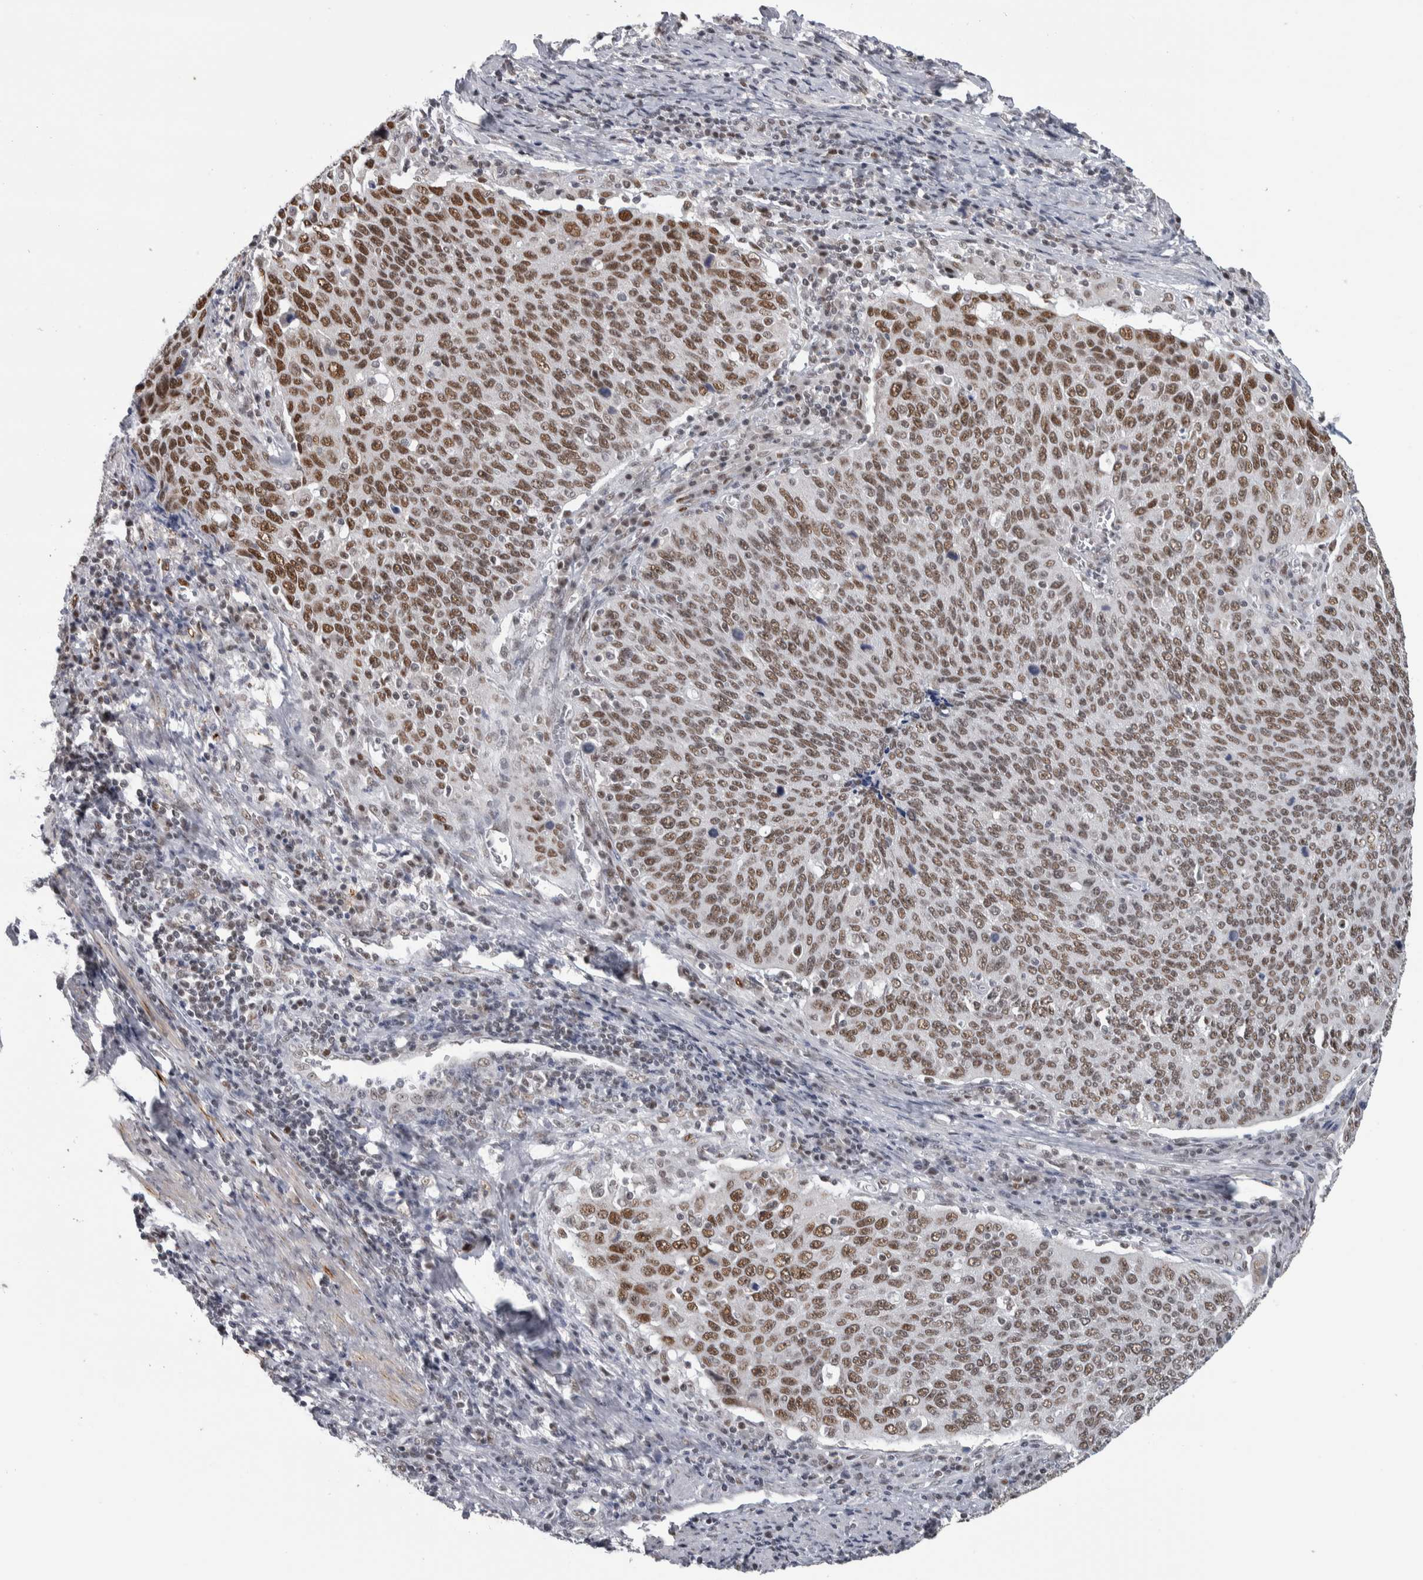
{"staining": {"intensity": "strong", "quantity": "25%-75%", "location": "nuclear"}, "tissue": "cervical cancer", "cell_type": "Tumor cells", "image_type": "cancer", "snomed": [{"axis": "morphology", "description": "Squamous cell carcinoma, NOS"}, {"axis": "topography", "description": "Cervix"}], "caption": "Protein staining reveals strong nuclear expression in about 25%-75% of tumor cells in cervical cancer.", "gene": "HEXIM2", "patient": {"sex": "female", "age": 53}}